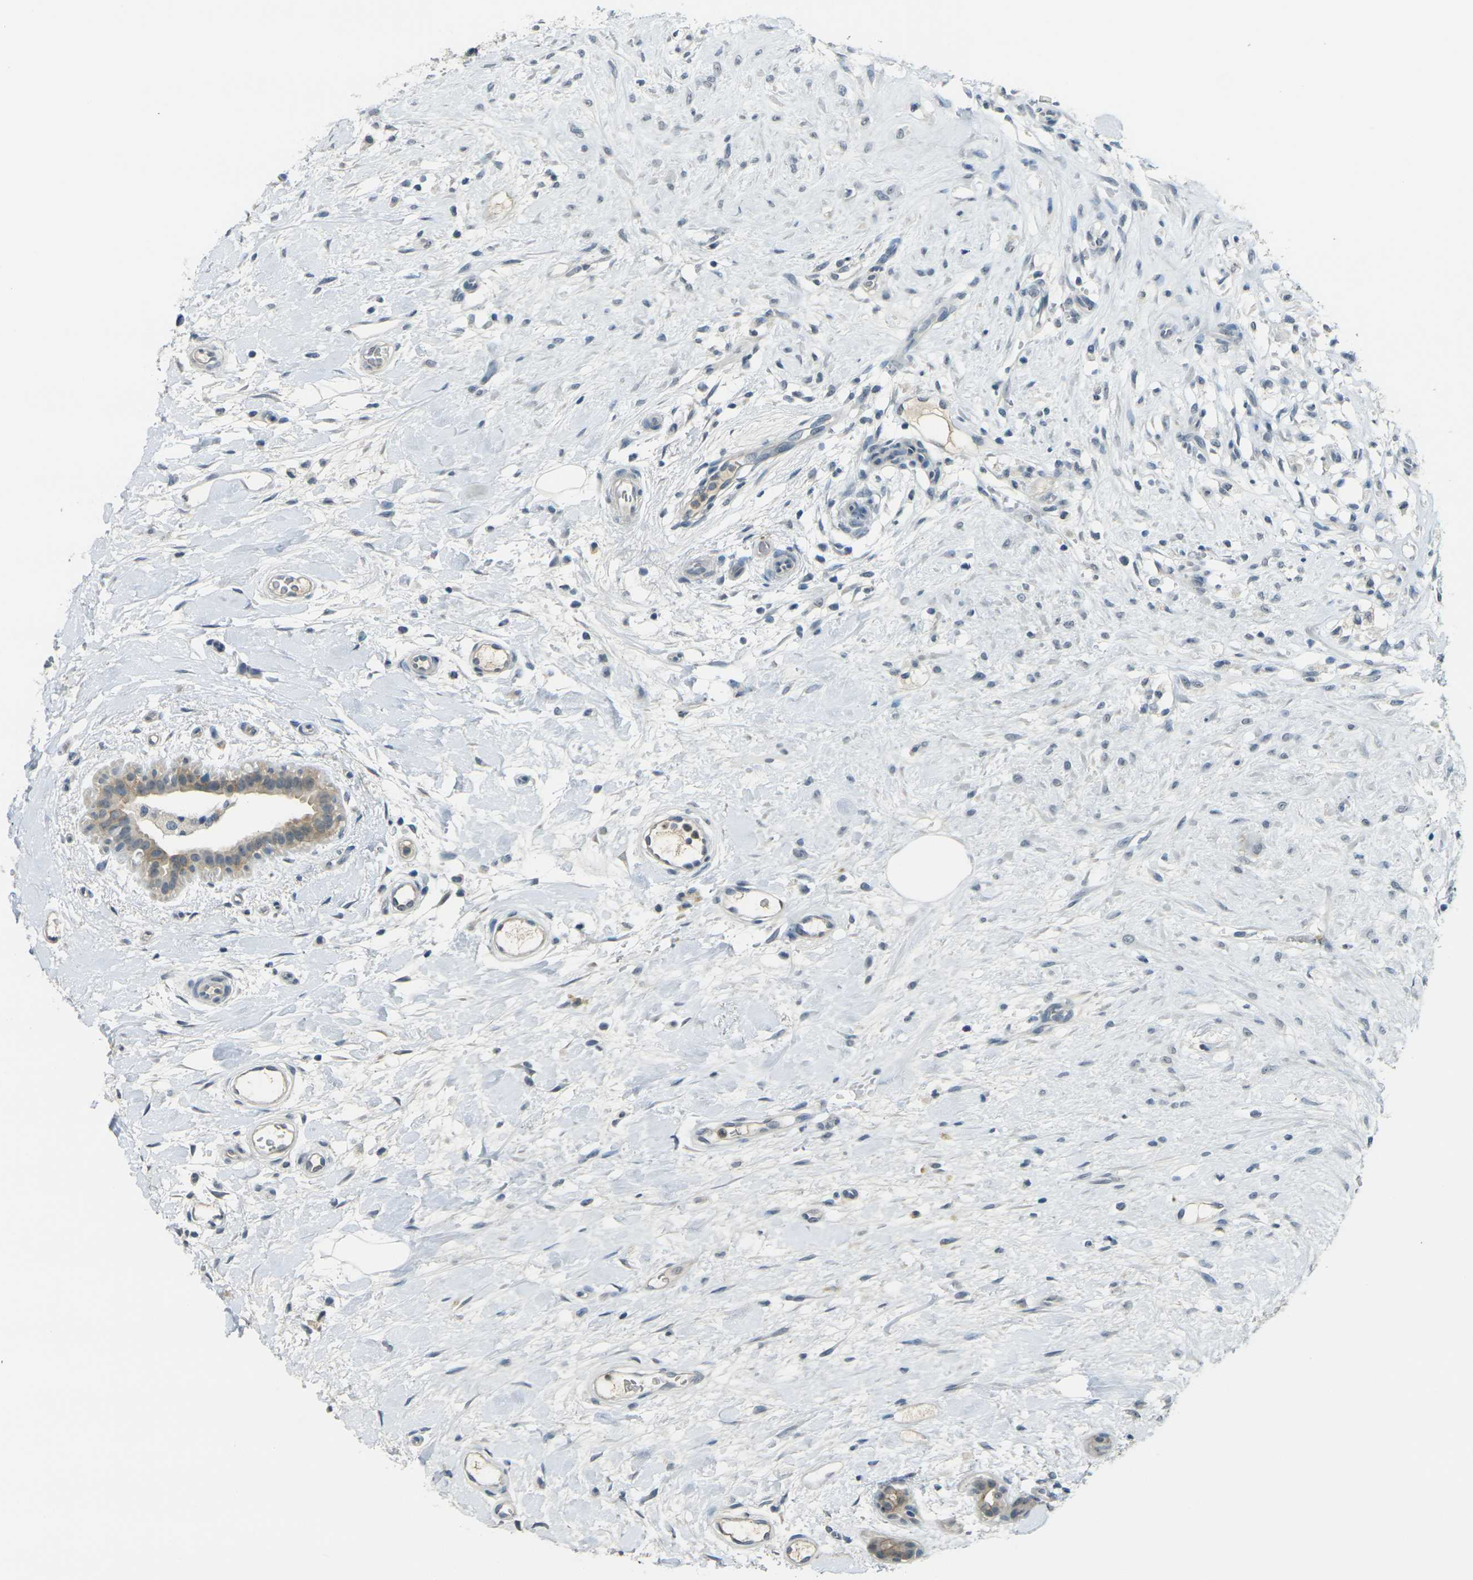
{"staining": {"intensity": "moderate", "quantity": "25%-75%", "location": "cytoplasmic/membranous"}, "tissue": "breast cancer", "cell_type": "Tumor cells", "image_type": "cancer", "snomed": [{"axis": "morphology", "description": "Duct carcinoma"}, {"axis": "topography", "description": "Breast"}], "caption": "Approximately 25%-75% of tumor cells in human breast cancer (invasive ductal carcinoma) show moderate cytoplasmic/membranous protein expression as visualized by brown immunohistochemical staining.", "gene": "SPTBN2", "patient": {"sex": "female", "age": 40}}